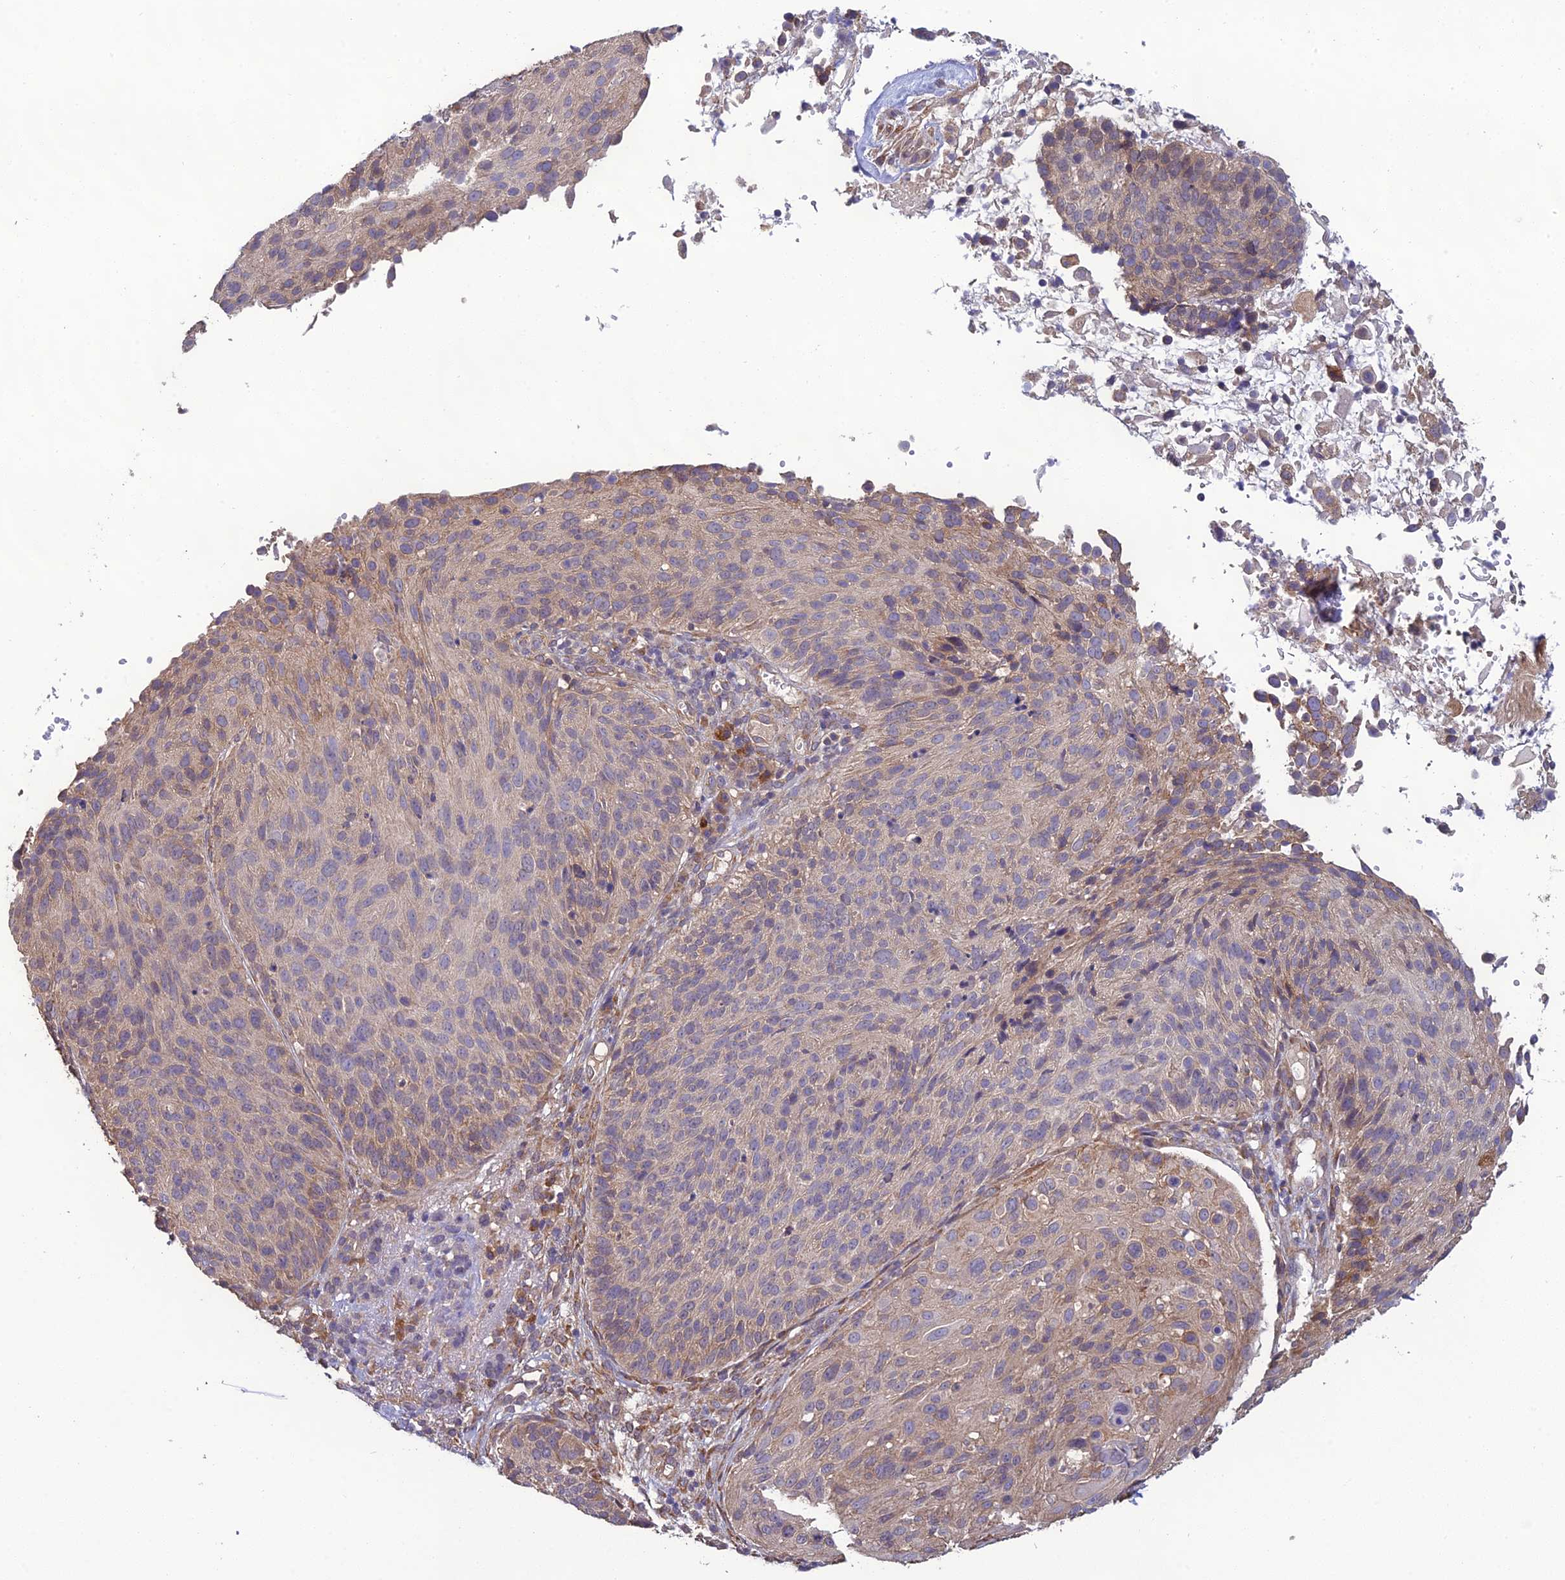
{"staining": {"intensity": "weak", "quantity": "25%-75%", "location": "cytoplasmic/membranous"}, "tissue": "cervical cancer", "cell_type": "Tumor cells", "image_type": "cancer", "snomed": [{"axis": "morphology", "description": "Squamous cell carcinoma, NOS"}, {"axis": "topography", "description": "Cervix"}], "caption": "Protein staining exhibits weak cytoplasmic/membranous staining in about 25%-75% of tumor cells in cervical cancer.", "gene": "MRNIP", "patient": {"sex": "female", "age": 74}}